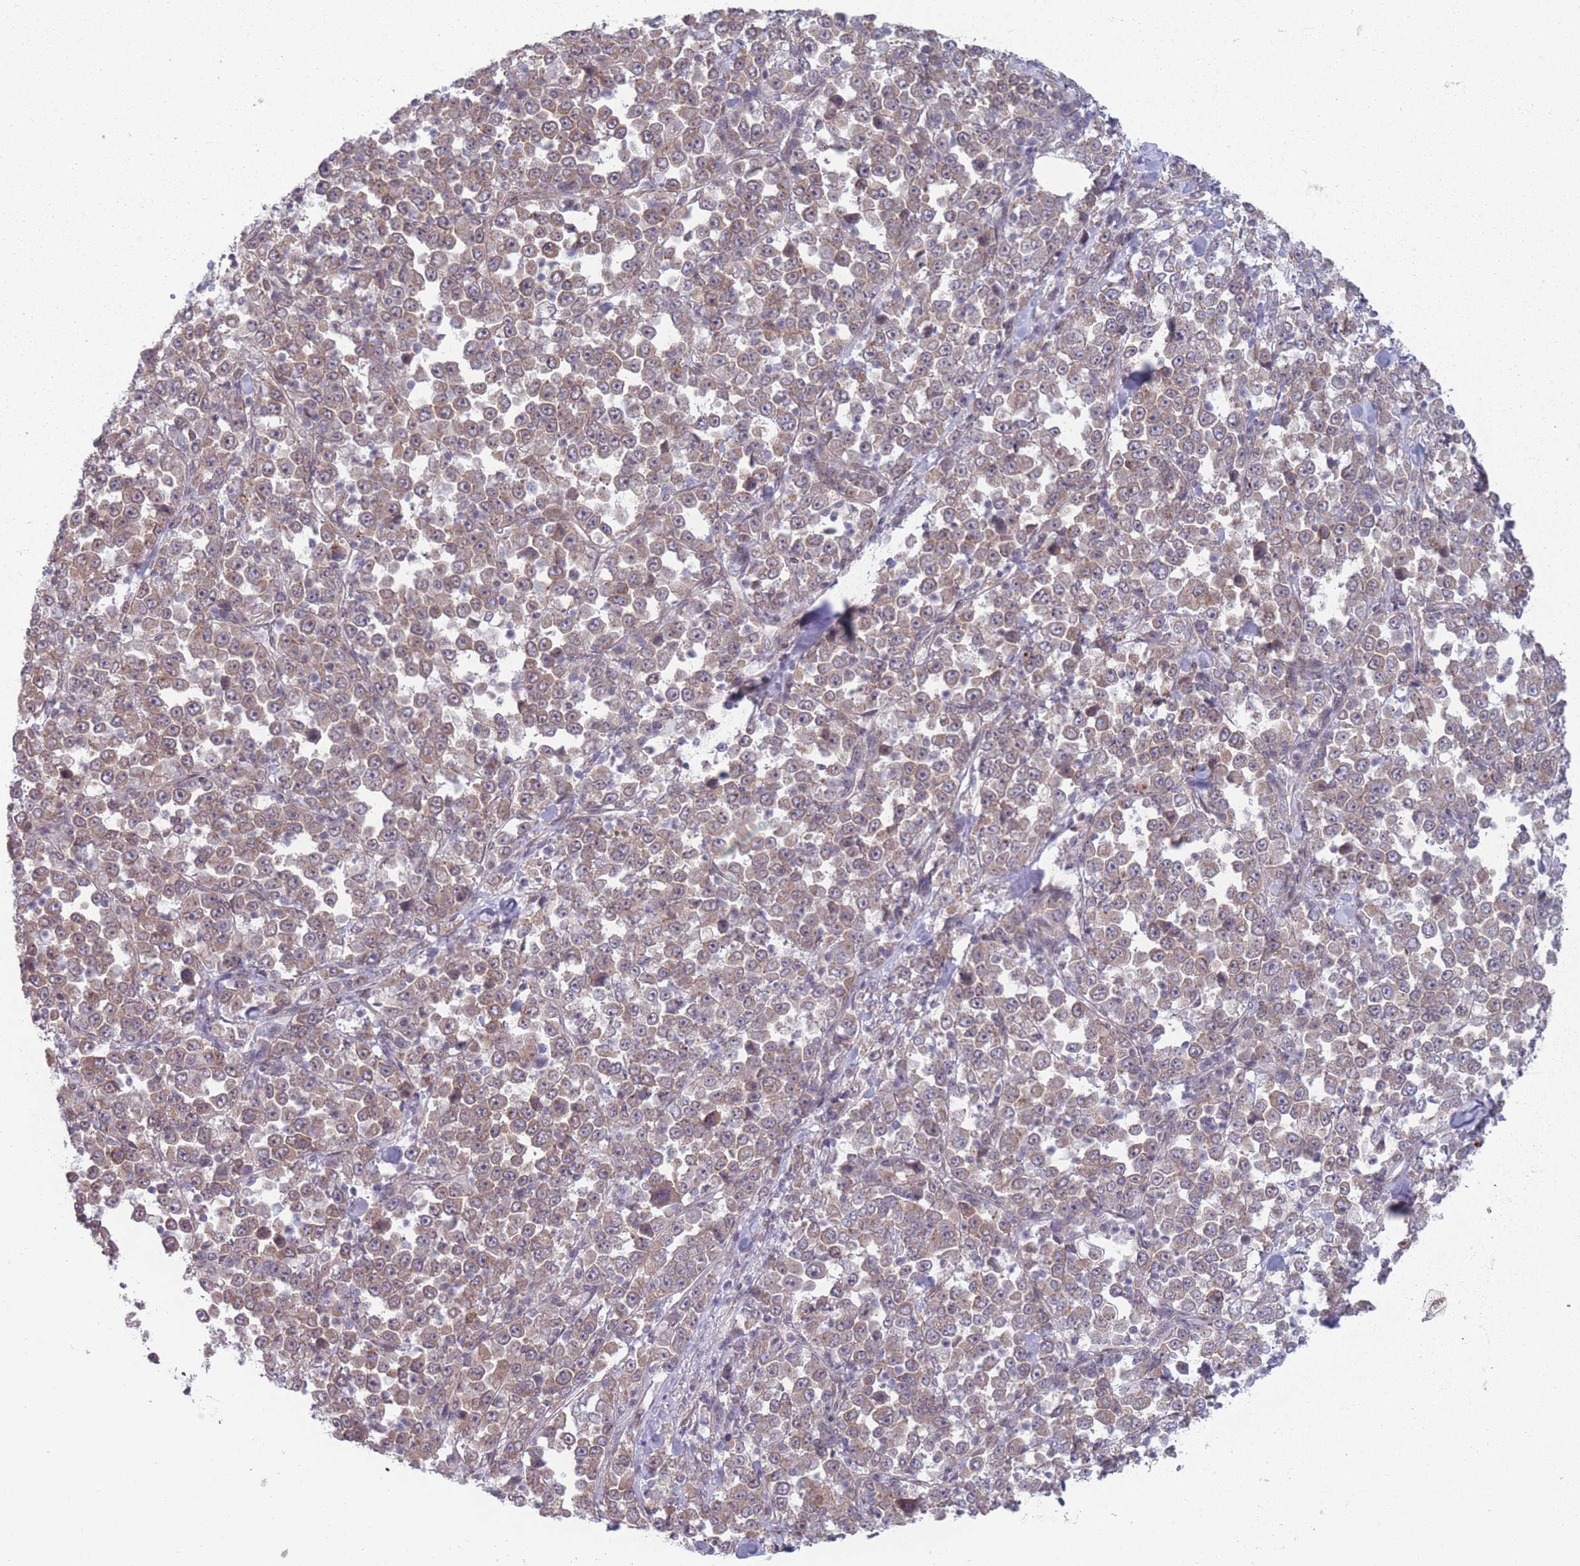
{"staining": {"intensity": "weak", "quantity": ">75%", "location": "cytoplasmic/membranous"}, "tissue": "stomach cancer", "cell_type": "Tumor cells", "image_type": "cancer", "snomed": [{"axis": "morphology", "description": "Normal tissue, NOS"}, {"axis": "morphology", "description": "Adenocarcinoma, NOS"}, {"axis": "topography", "description": "Stomach, upper"}, {"axis": "topography", "description": "Stomach"}], "caption": "This is a micrograph of immunohistochemistry staining of adenocarcinoma (stomach), which shows weak expression in the cytoplasmic/membranous of tumor cells.", "gene": "VRK2", "patient": {"sex": "male", "age": 59}}